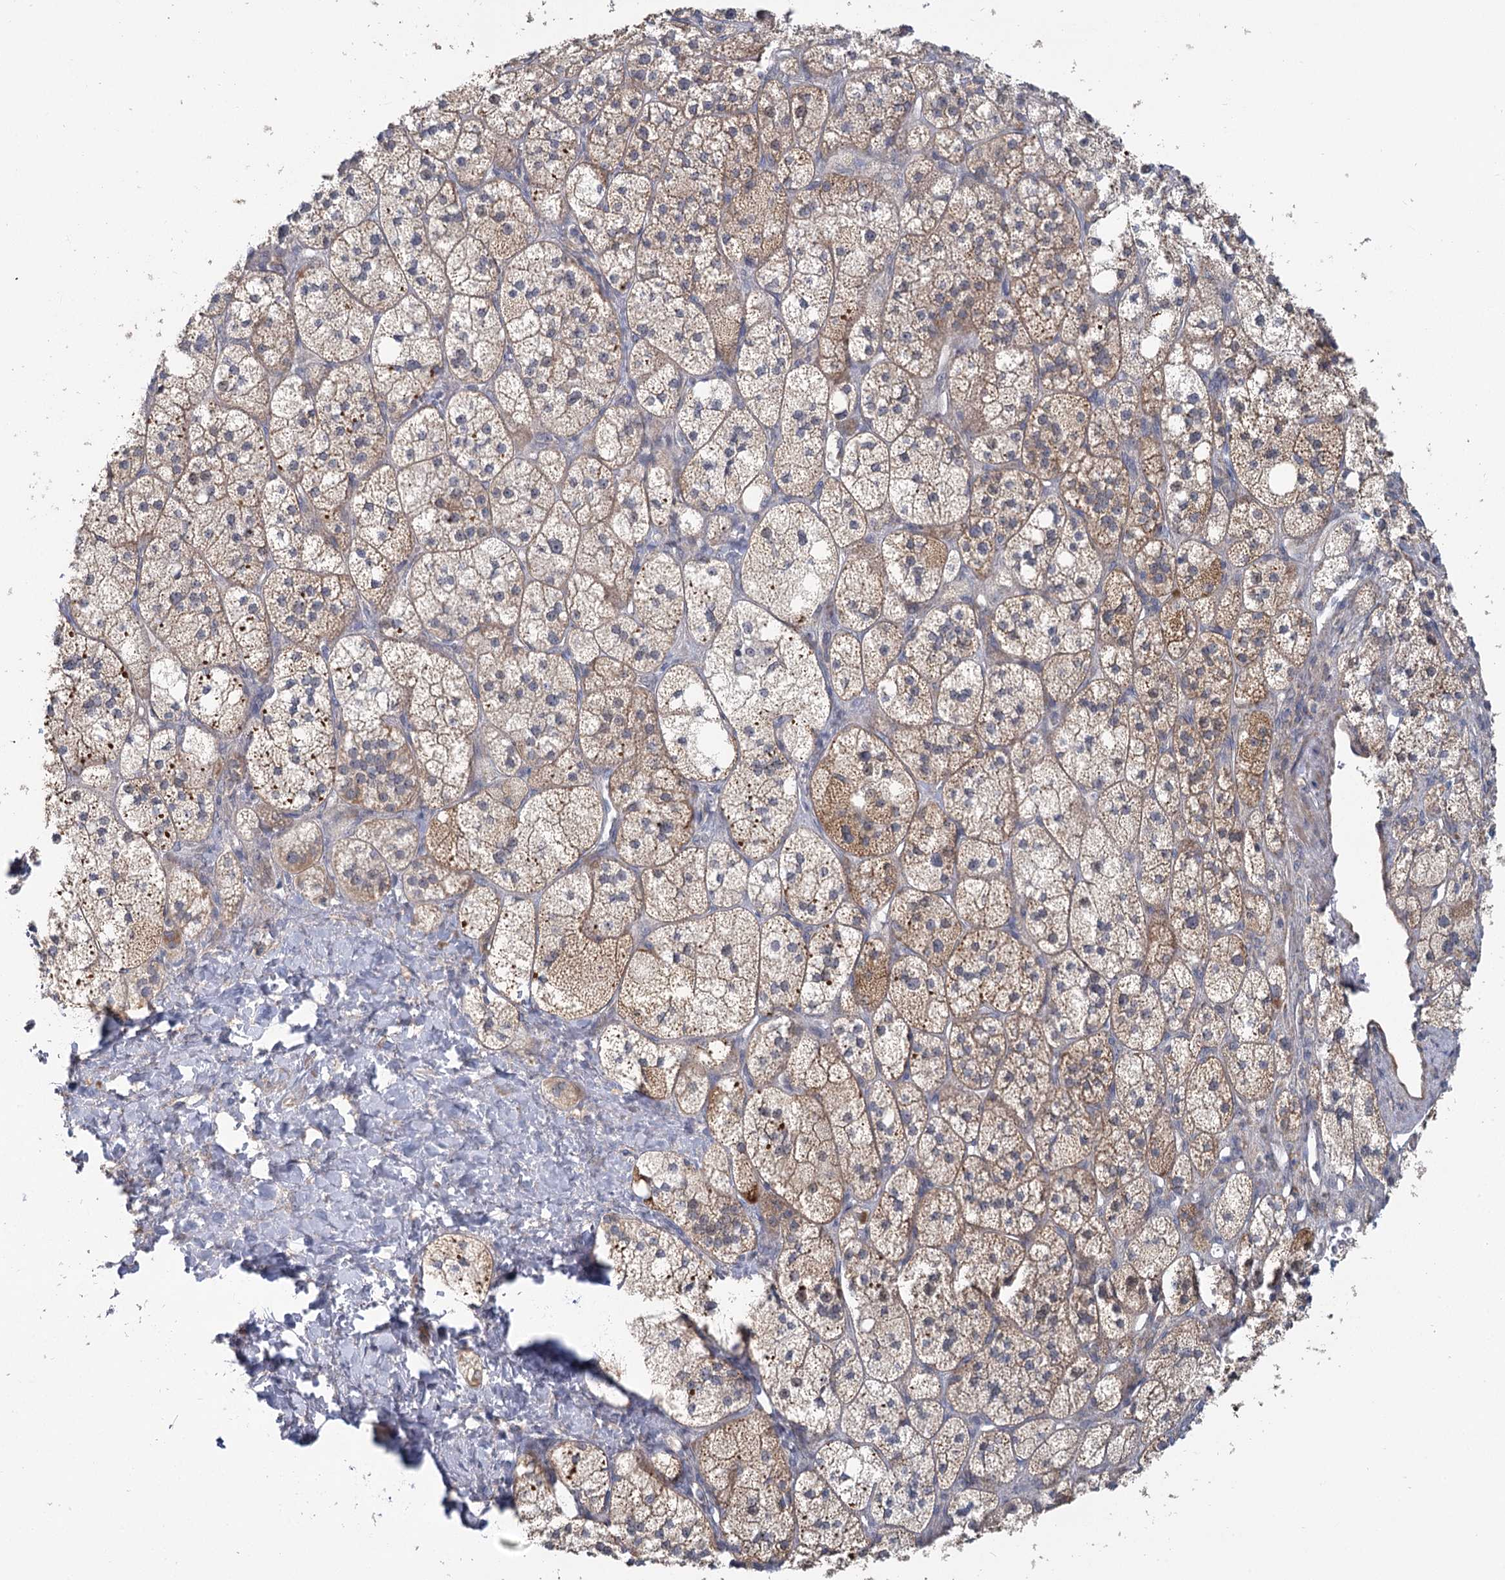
{"staining": {"intensity": "moderate", "quantity": "25%-75%", "location": "cytoplasmic/membranous"}, "tissue": "adrenal gland", "cell_type": "Glandular cells", "image_type": "normal", "snomed": [{"axis": "morphology", "description": "Normal tissue, NOS"}, {"axis": "topography", "description": "Adrenal gland"}], "caption": "Approximately 25%-75% of glandular cells in unremarkable human adrenal gland display moderate cytoplasmic/membranous protein positivity as visualized by brown immunohistochemical staining.", "gene": "TBC1D9B", "patient": {"sex": "male", "age": 61}}